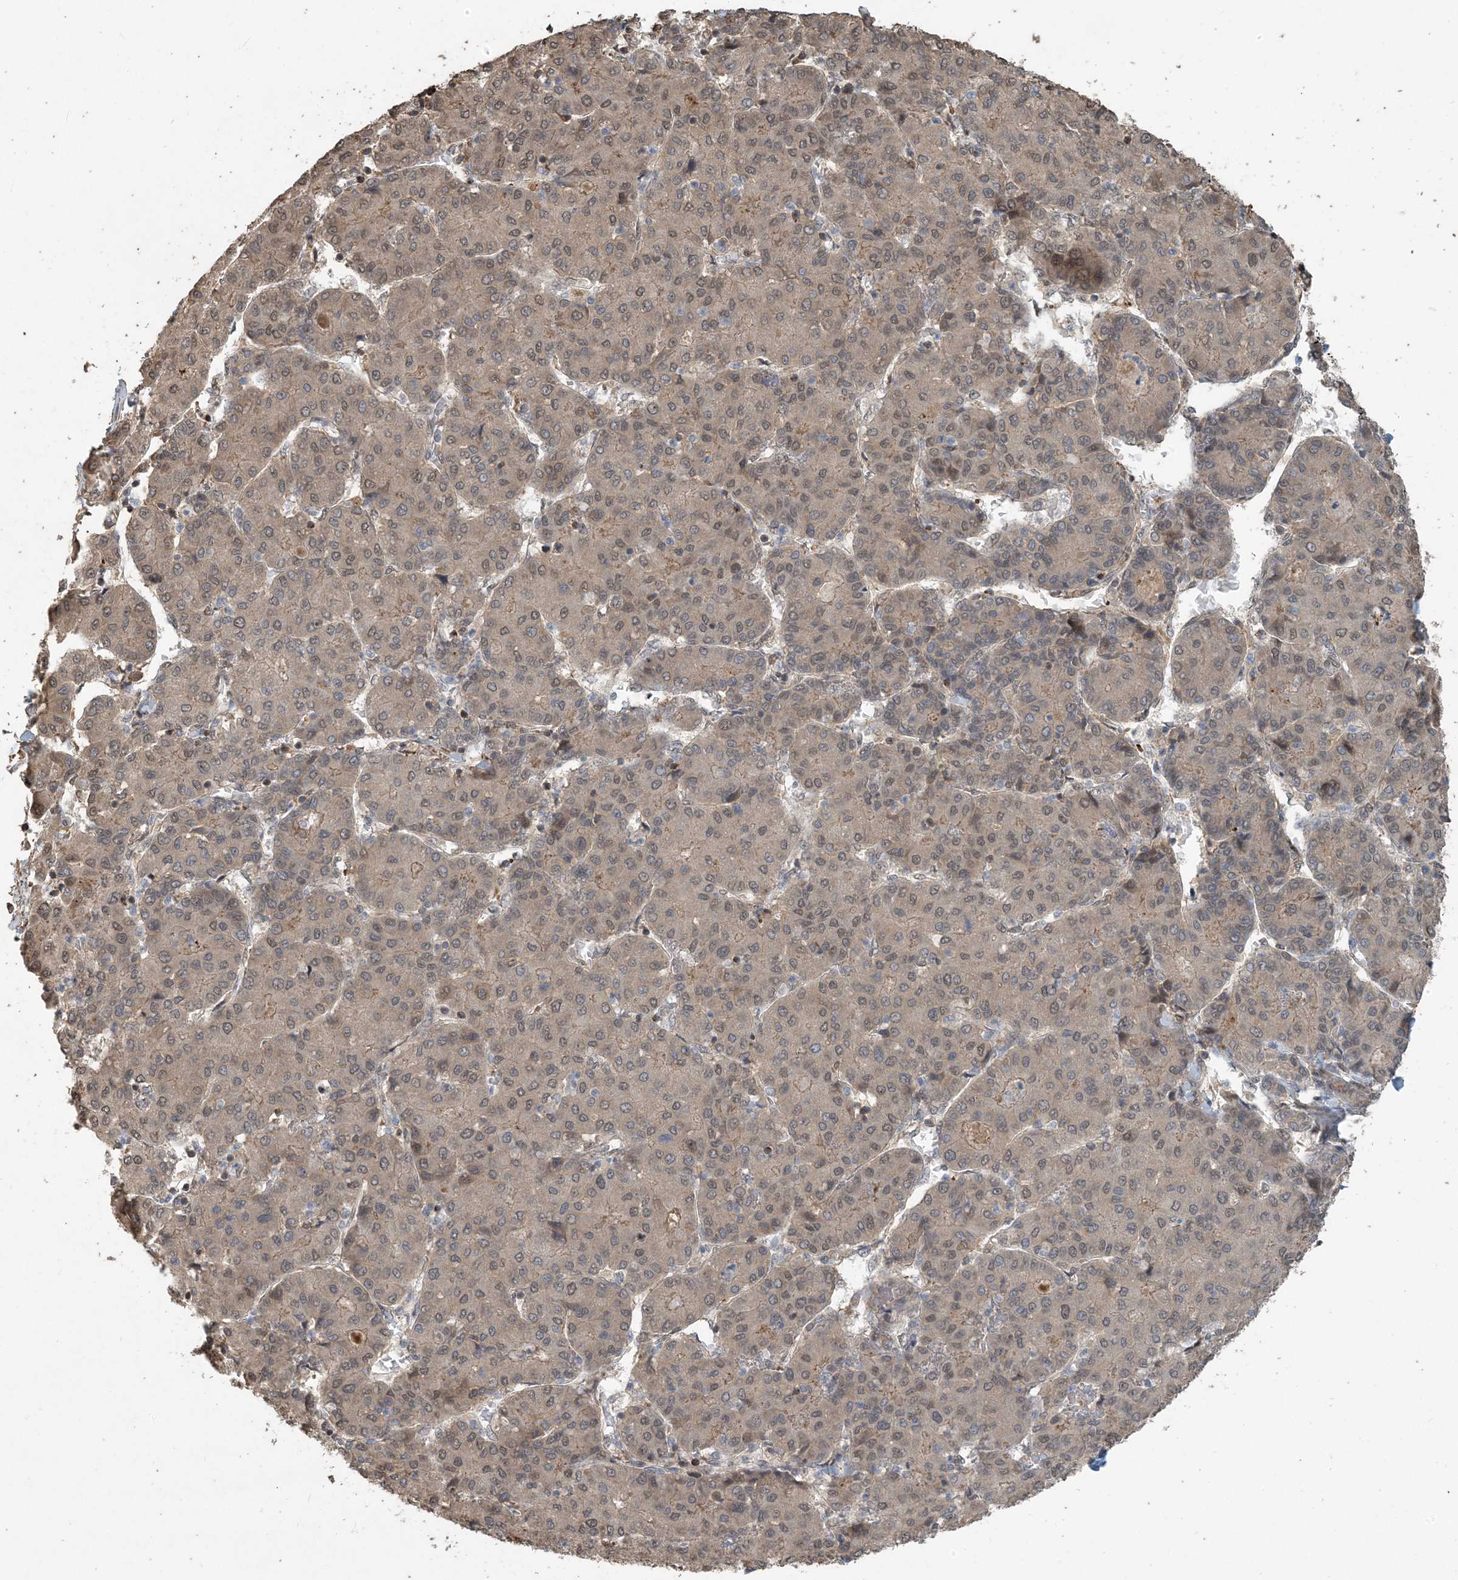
{"staining": {"intensity": "weak", "quantity": "25%-75%", "location": "cytoplasmic/membranous,nuclear"}, "tissue": "liver cancer", "cell_type": "Tumor cells", "image_type": "cancer", "snomed": [{"axis": "morphology", "description": "Carcinoma, Hepatocellular, NOS"}, {"axis": "topography", "description": "Liver"}], "caption": "The photomicrograph exhibits a brown stain indicating the presence of a protein in the cytoplasmic/membranous and nuclear of tumor cells in hepatocellular carcinoma (liver).", "gene": "ZC3H12A", "patient": {"sex": "male", "age": 65}}